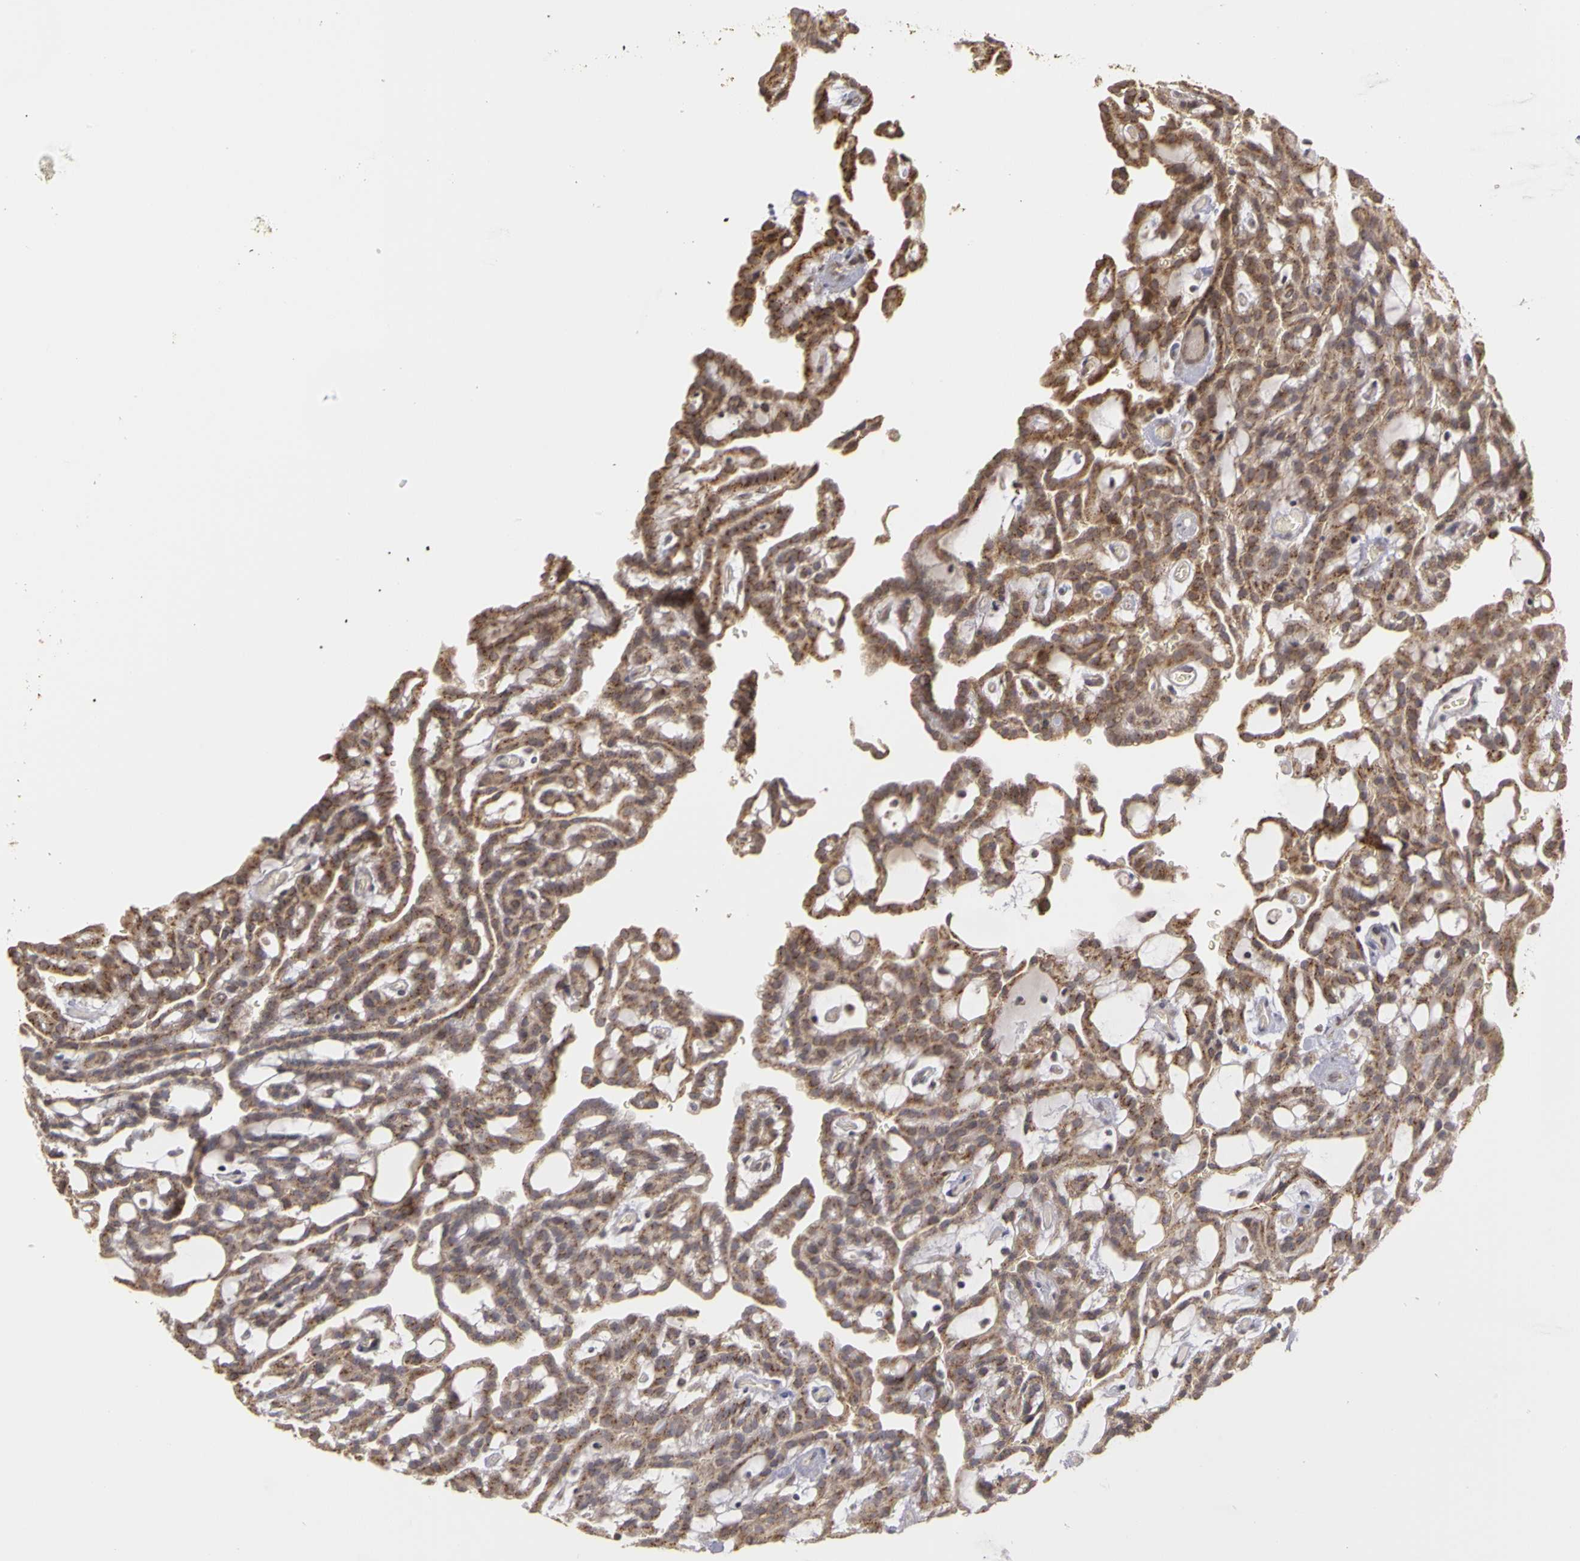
{"staining": {"intensity": "moderate", "quantity": ">75%", "location": "cytoplasmic/membranous"}, "tissue": "renal cancer", "cell_type": "Tumor cells", "image_type": "cancer", "snomed": [{"axis": "morphology", "description": "Adenocarcinoma, NOS"}, {"axis": "topography", "description": "Kidney"}], "caption": "Protein expression analysis of renal cancer (adenocarcinoma) demonstrates moderate cytoplasmic/membranous positivity in approximately >75% of tumor cells. (Brightfield microscopy of DAB IHC at high magnification).", "gene": "FRMD7", "patient": {"sex": "male", "age": 63}}